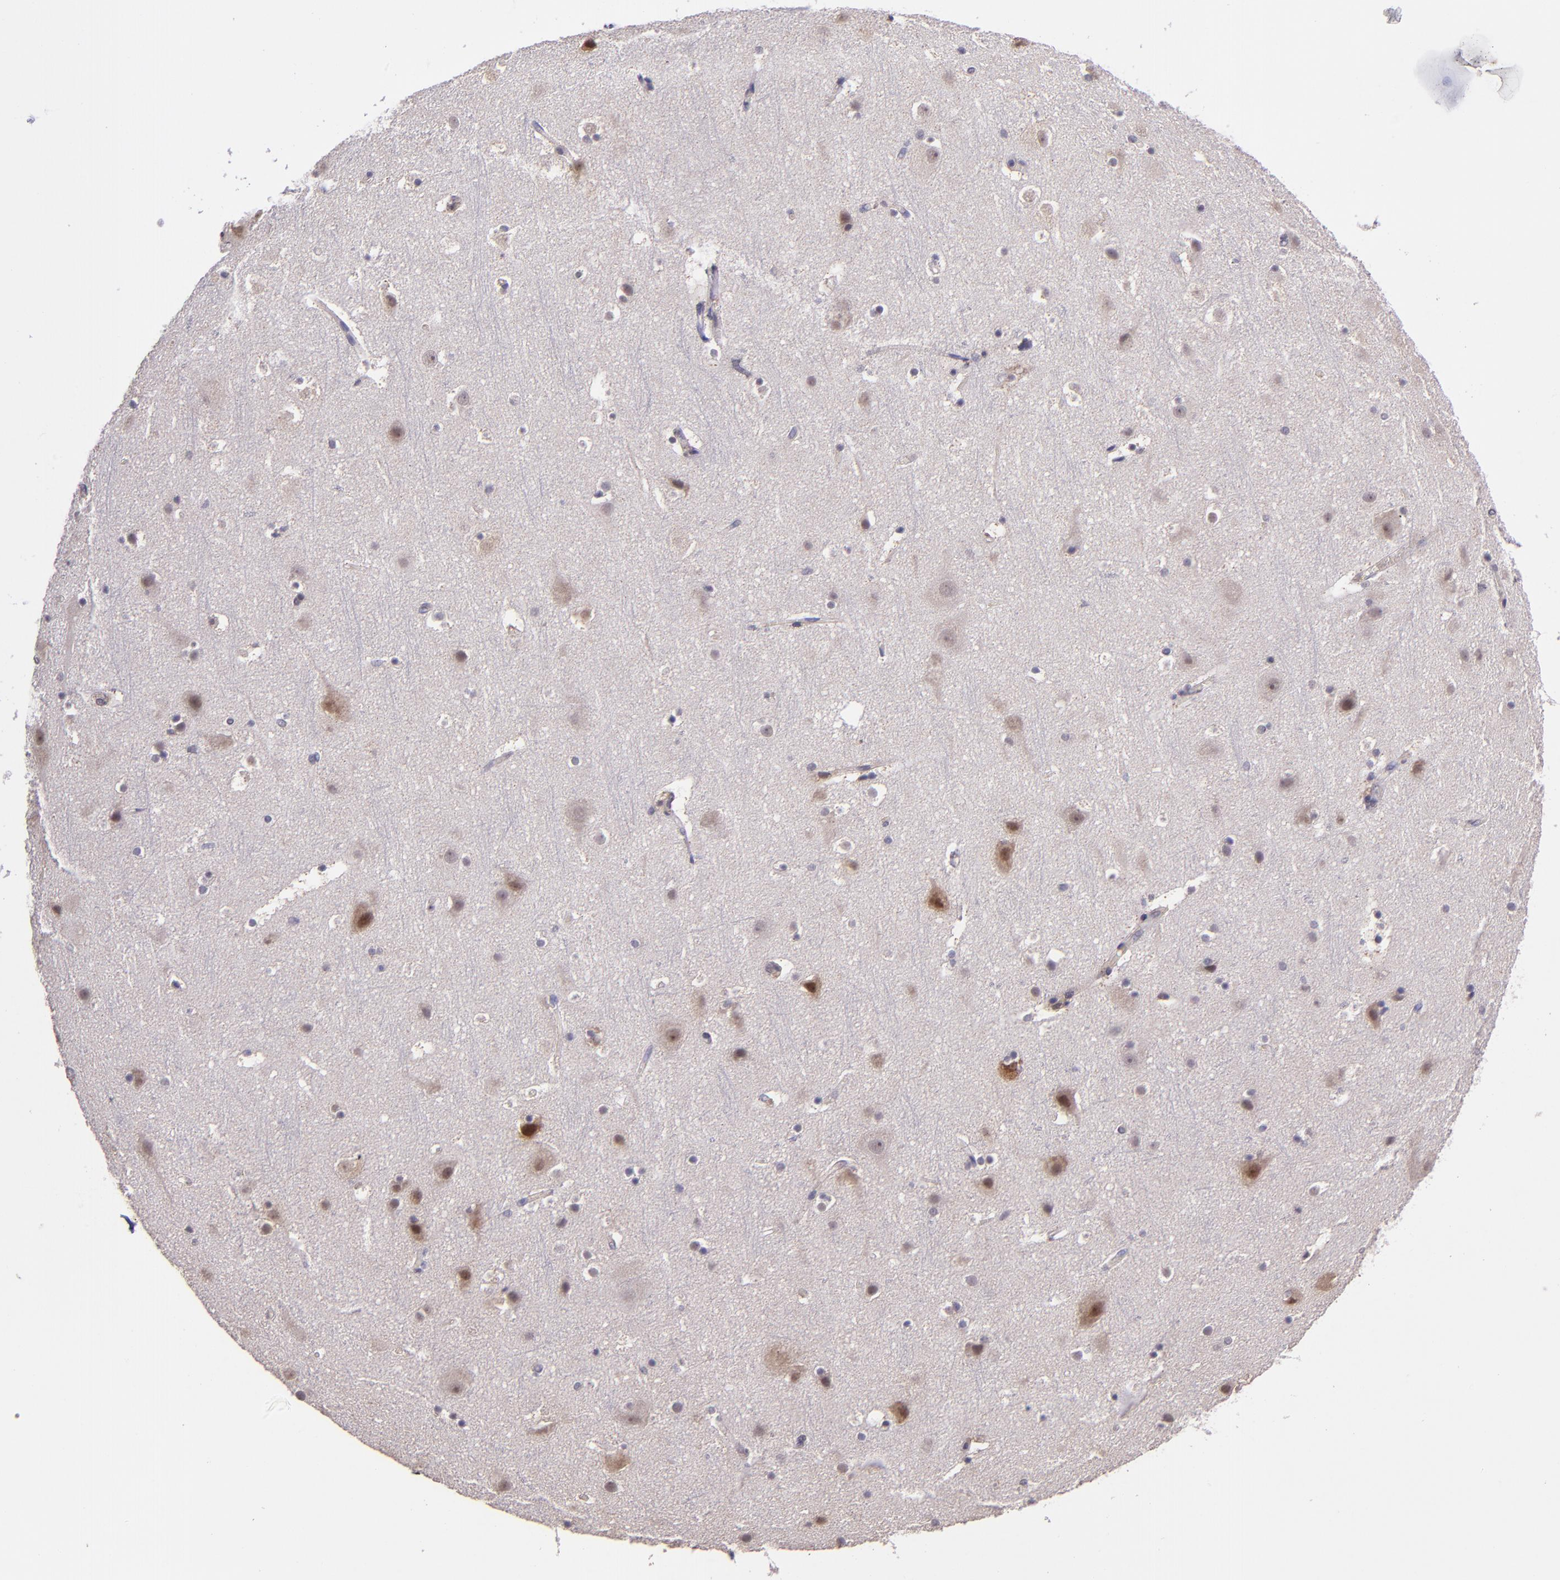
{"staining": {"intensity": "weak", "quantity": "25%-75%", "location": "cytoplasmic/membranous"}, "tissue": "cerebral cortex", "cell_type": "Endothelial cells", "image_type": "normal", "snomed": [{"axis": "morphology", "description": "Normal tissue, NOS"}, {"axis": "topography", "description": "Cerebral cortex"}], "caption": "This is a histology image of immunohistochemistry (IHC) staining of benign cerebral cortex, which shows weak staining in the cytoplasmic/membranous of endothelial cells.", "gene": "TAF7L", "patient": {"sex": "male", "age": 45}}